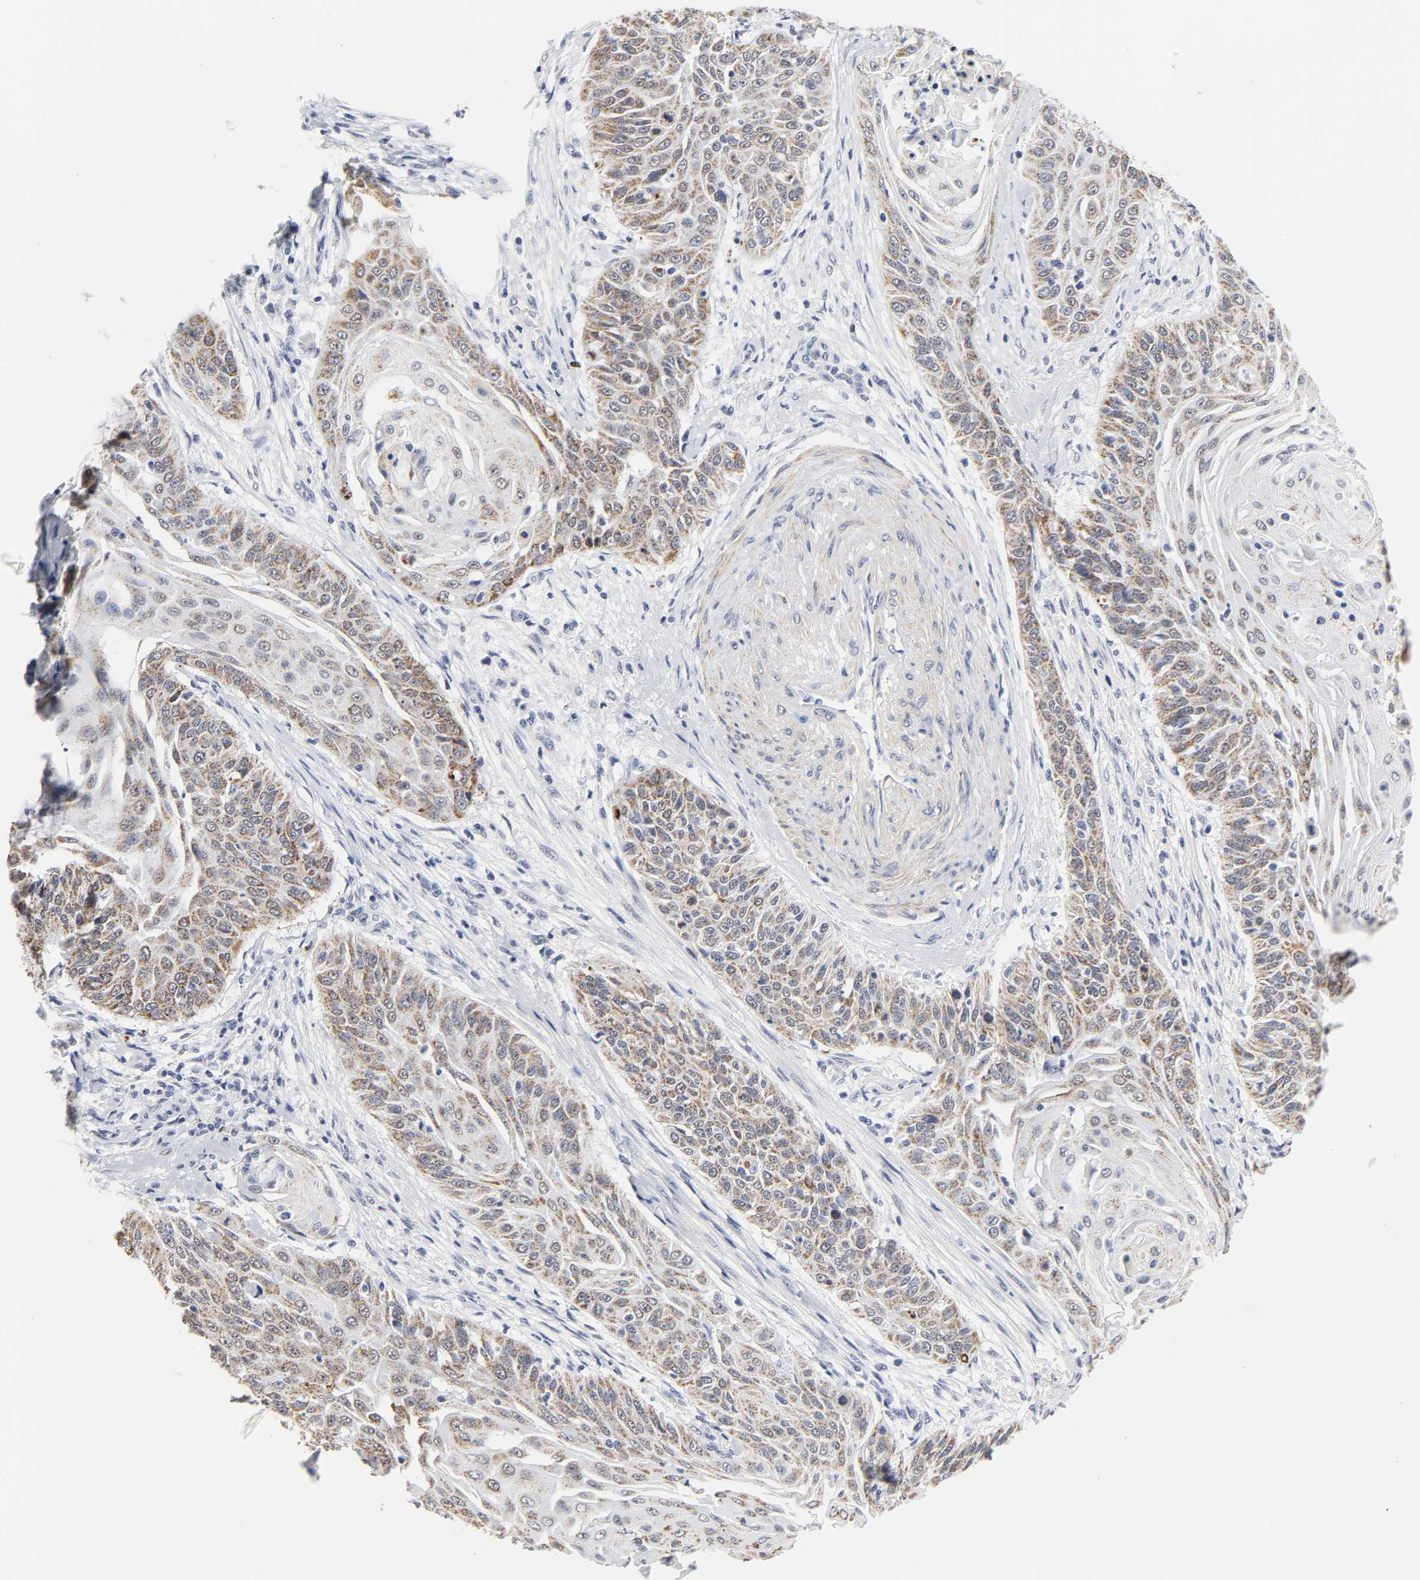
{"staining": {"intensity": "moderate", "quantity": ">75%", "location": "cytoplasmic/membranous"}, "tissue": "cervical cancer", "cell_type": "Tumor cells", "image_type": "cancer", "snomed": [{"axis": "morphology", "description": "Squamous cell carcinoma, NOS"}, {"axis": "topography", "description": "Cervix"}], "caption": "Protein expression analysis of squamous cell carcinoma (cervical) reveals moderate cytoplasmic/membranous staining in approximately >75% of tumor cells.", "gene": "GRHL2", "patient": {"sex": "female", "age": 33}}